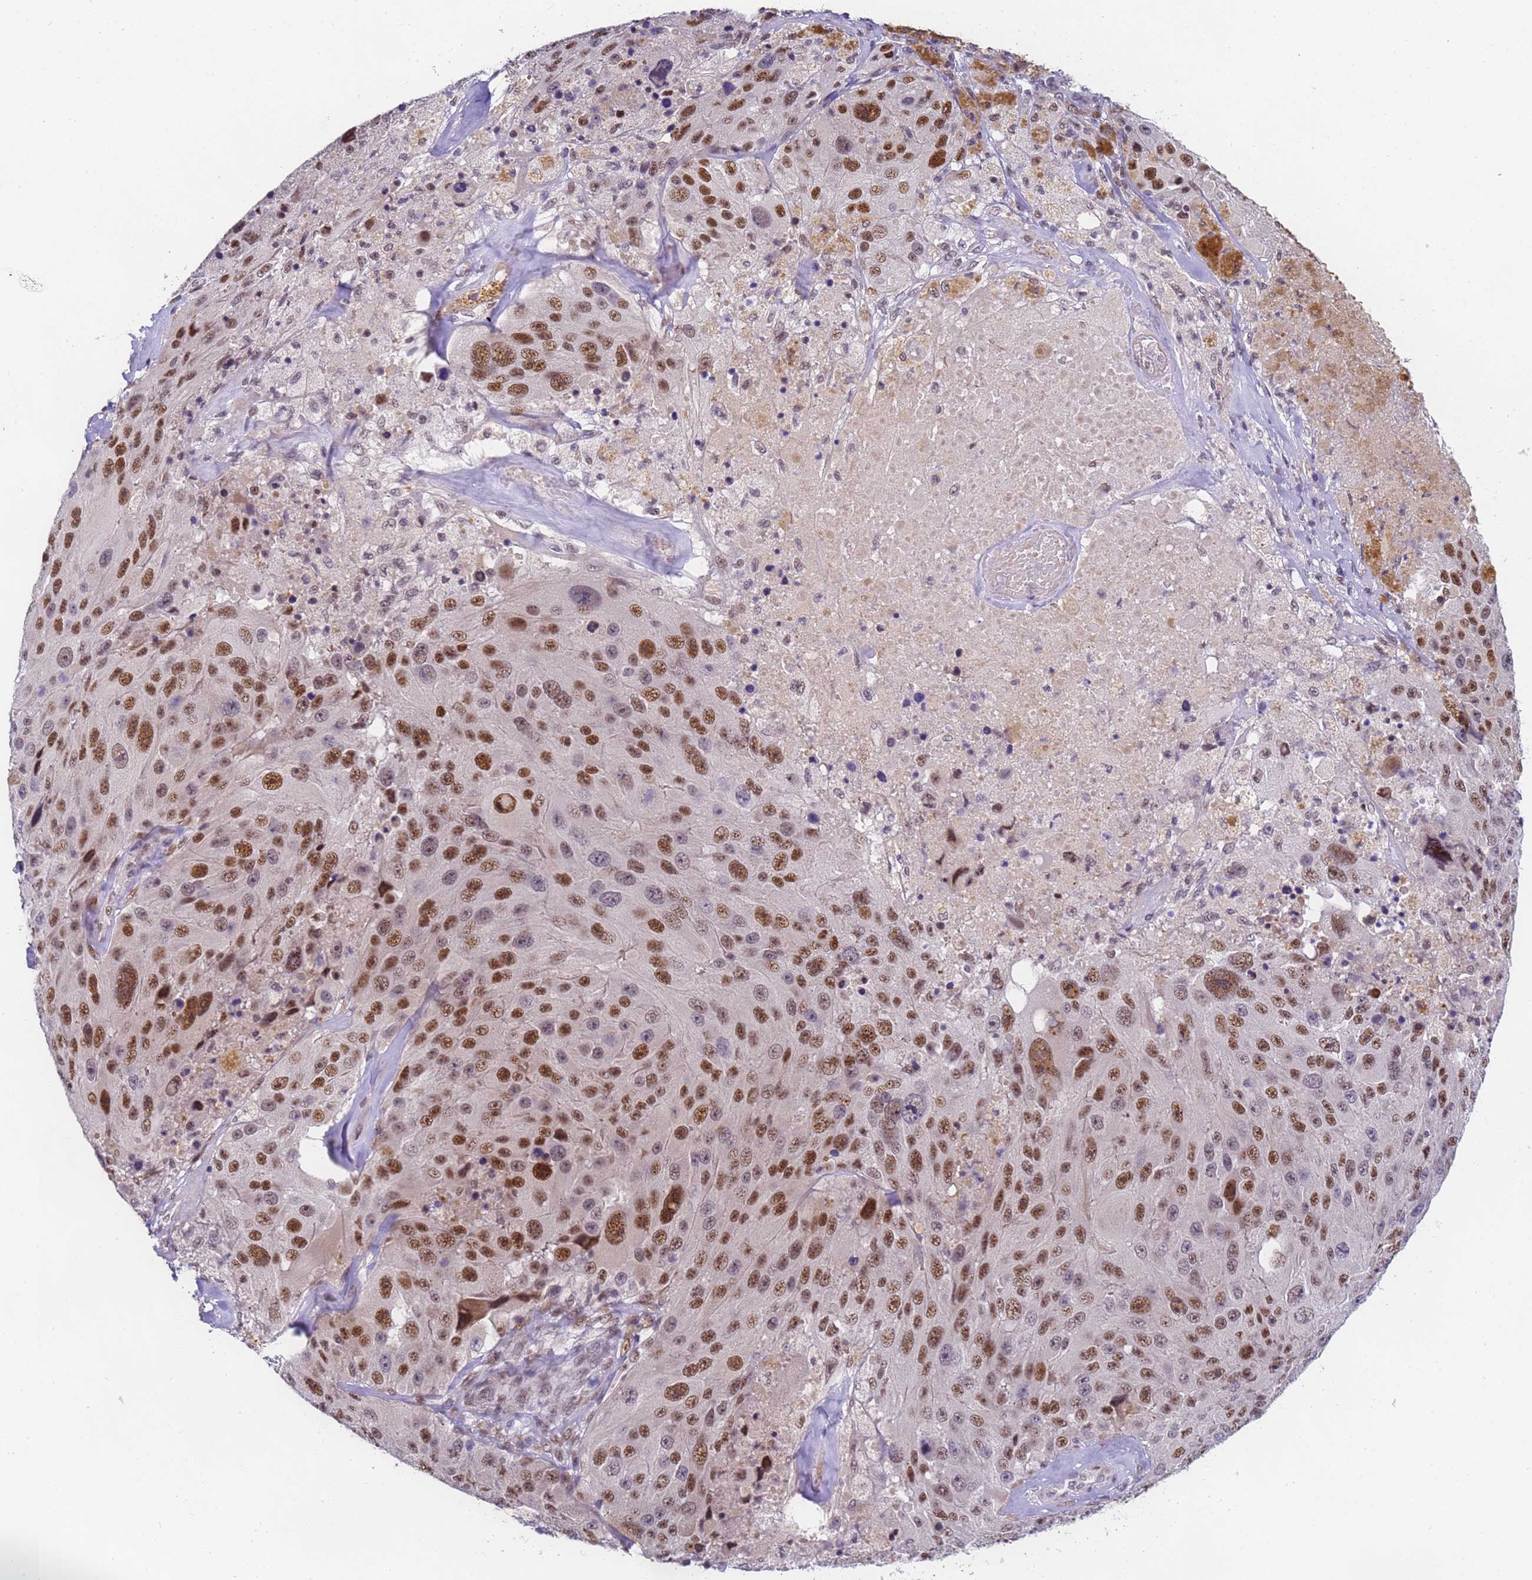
{"staining": {"intensity": "moderate", "quantity": ">75%", "location": "nuclear"}, "tissue": "melanoma", "cell_type": "Tumor cells", "image_type": "cancer", "snomed": [{"axis": "morphology", "description": "Malignant melanoma, Metastatic site"}, {"axis": "topography", "description": "Lymph node"}], "caption": "This histopathology image reveals melanoma stained with IHC to label a protein in brown. The nuclear of tumor cells show moderate positivity for the protein. Nuclei are counter-stained blue.", "gene": "FNBP4", "patient": {"sex": "male", "age": 62}}